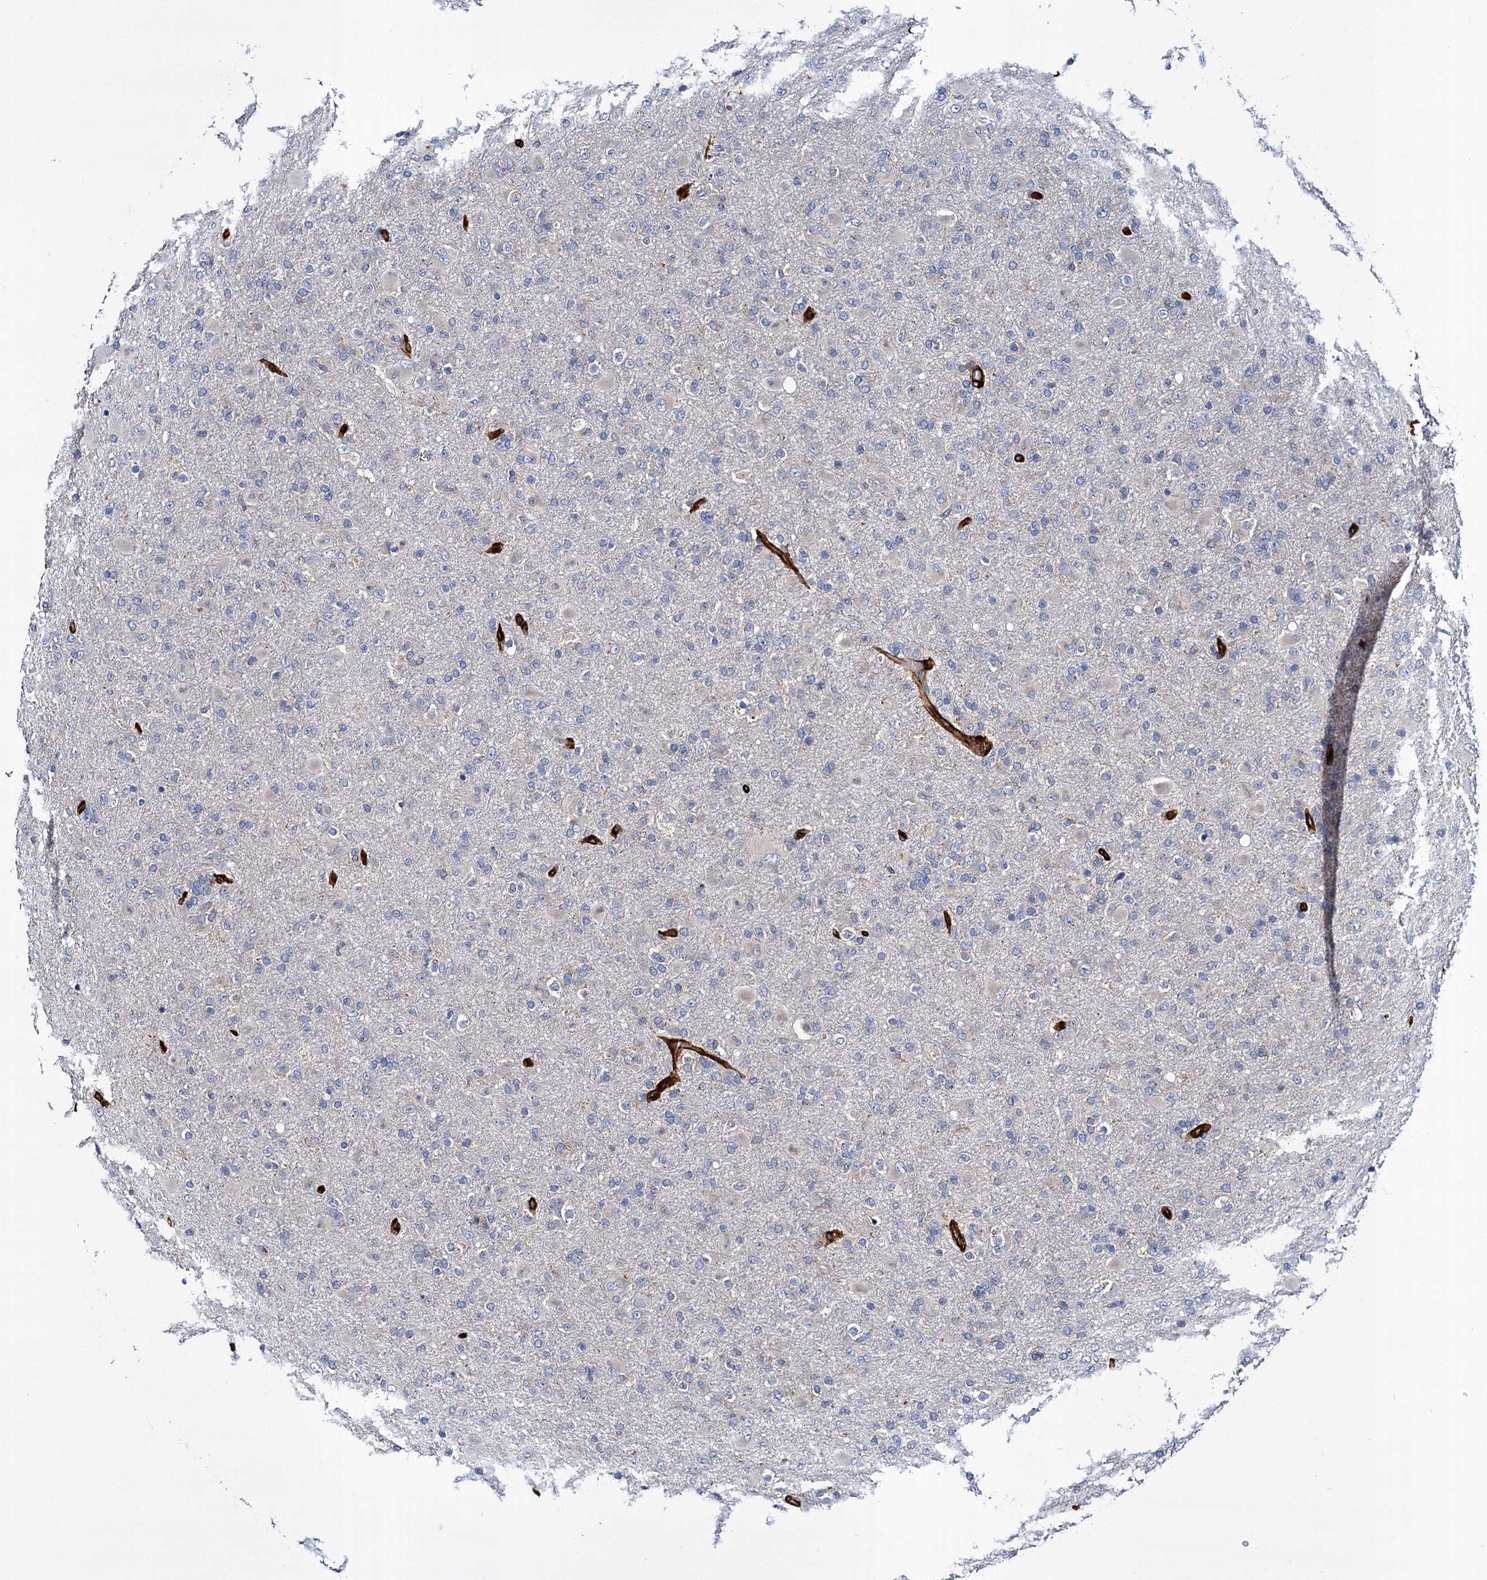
{"staining": {"intensity": "negative", "quantity": "none", "location": "none"}, "tissue": "glioma", "cell_type": "Tumor cells", "image_type": "cancer", "snomed": [{"axis": "morphology", "description": "Glioma, malignant, Low grade"}, {"axis": "topography", "description": "Brain"}], "caption": "A micrograph of human malignant low-grade glioma is negative for staining in tumor cells.", "gene": "CACNA1C", "patient": {"sex": "male", "age": 65}}